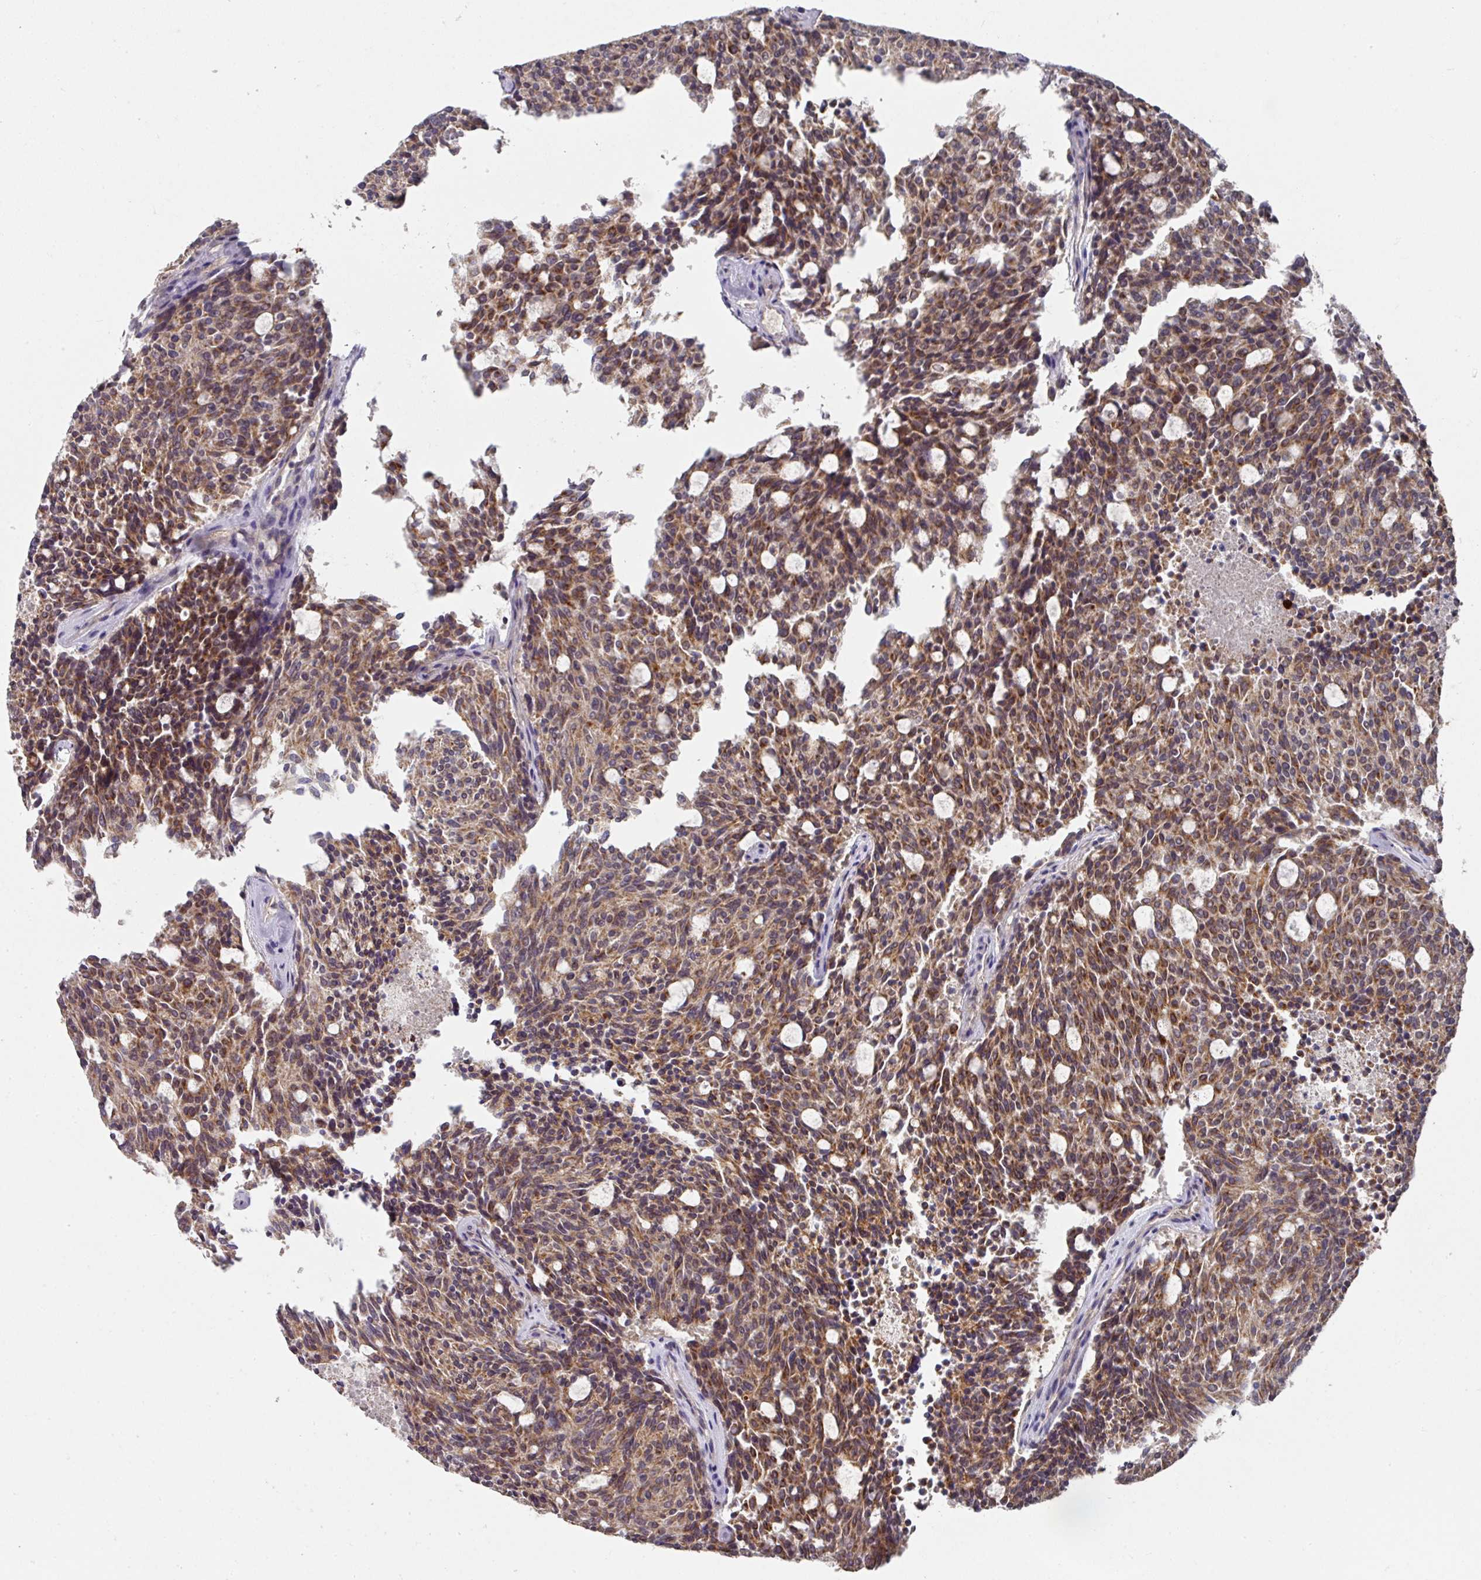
{"staining": {"intensity": "moderate", "quantity": ">75%", "location": "cytoplasmic/membranous"}, "tissue": "carcinoid", "cell_type": "Tumor cells", "image_type": "cancer", "snomed": [{"axis": "morphology", "description": "Carcinoid, malignant, NOS"}, {"axis": "topography", "description": "Pancreas"}], "caption": "Immunohistochemistry (IHC) micrograph of neoplastic tissue: human malignant carcinoid stained using immunohistochemistry reveals medium levels of moderate protein expression localized specifically in the cytoplasmic/membranous of tumor cells, appearing as a cytoplasmic/membranous brown color.", "gene": "EXTL3", "patient": {"sex": "female", "age": 54}}